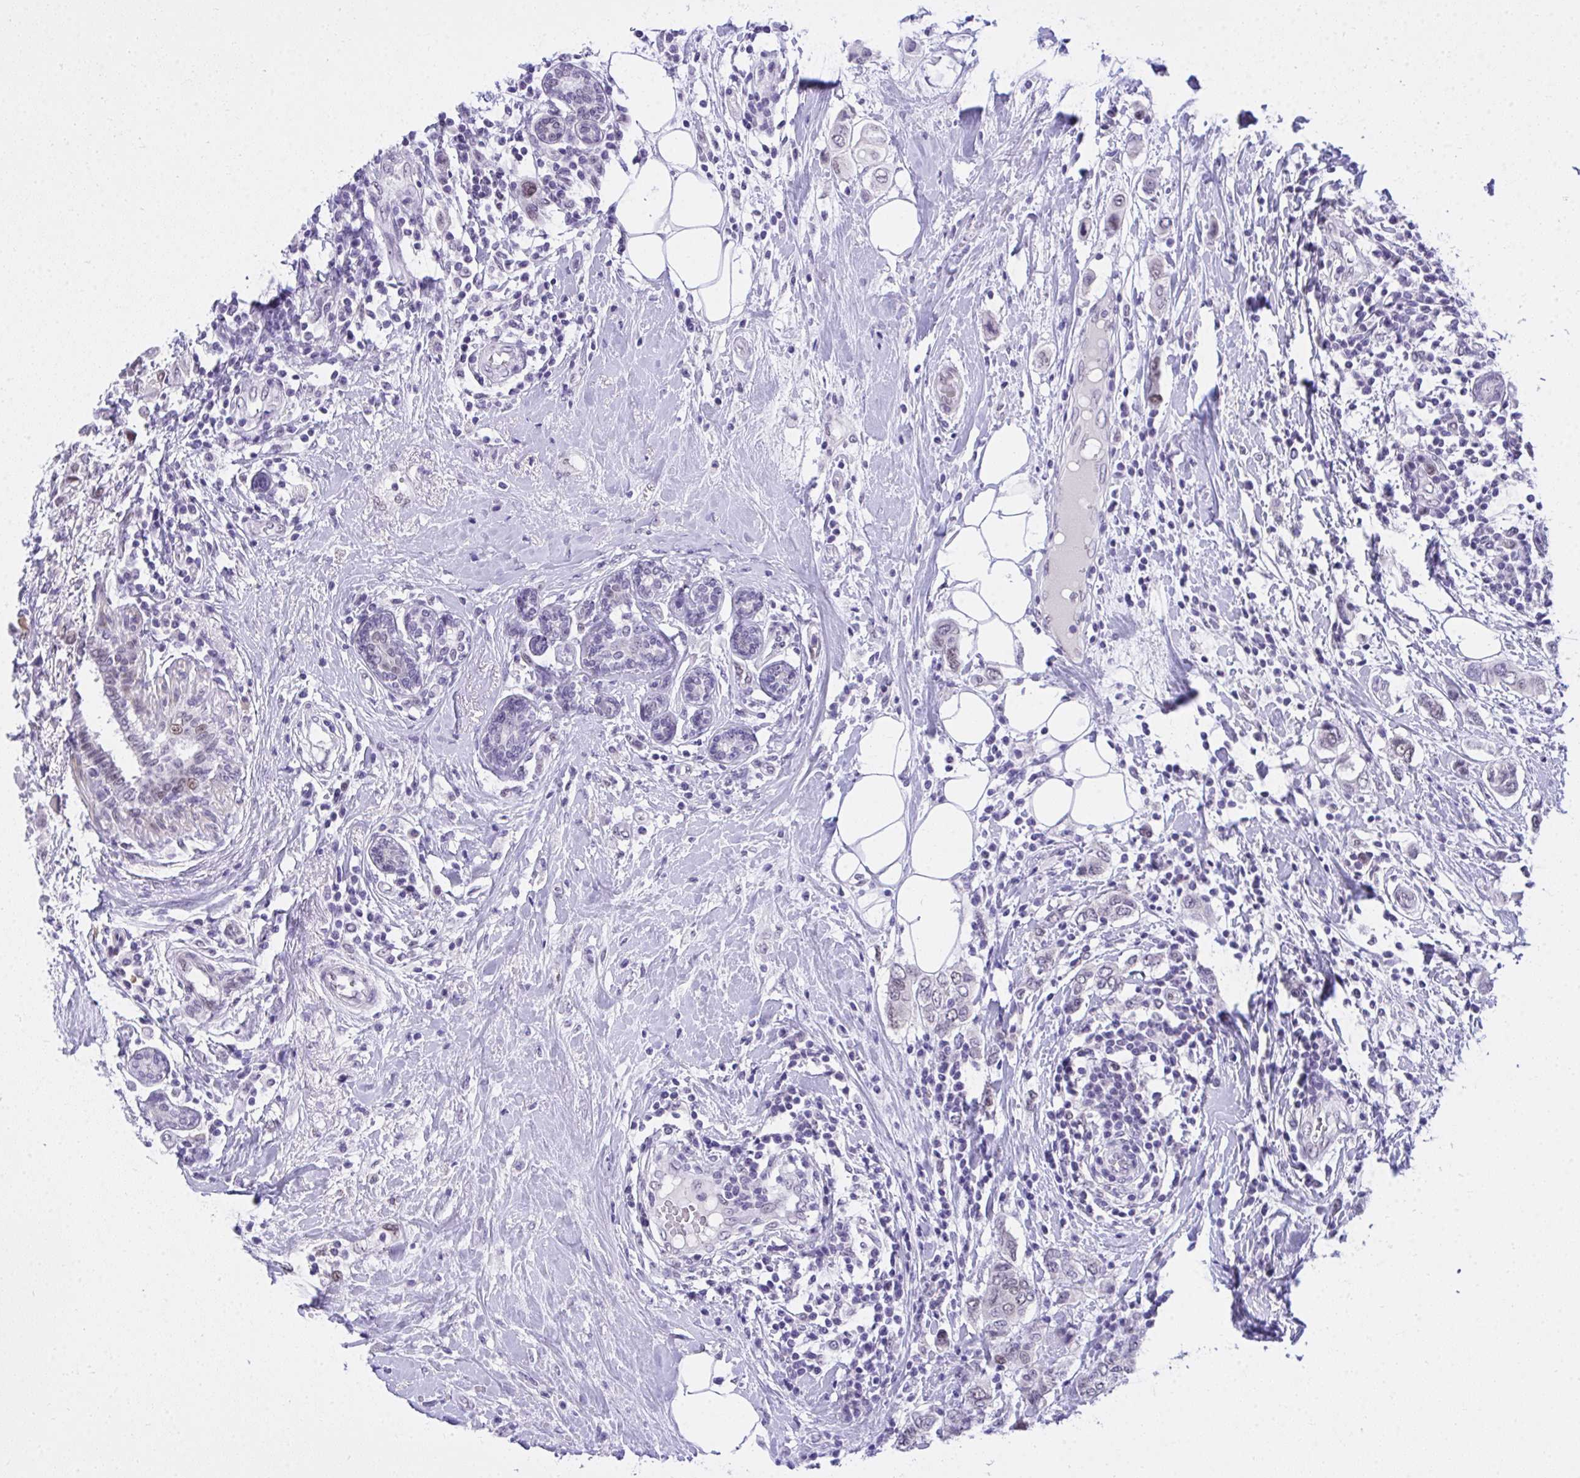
{"staining": {"intensity": "negative", "quantity": "none", "location": "none"}, "tissue": "breast cancer", "cell_type": "Tumor cells", "image_type": "cancer", "snomed": [{"axis": "morphology", "description": "Lobular carcinoma"}, {"axis": "topography", "description": "Breast"}], "caption": "Histopathology image shows no protein expression in tumor cells of breast cancer tissue.", "gene": "TEAD4", "patient": {"sex": "female", "age": 51}}